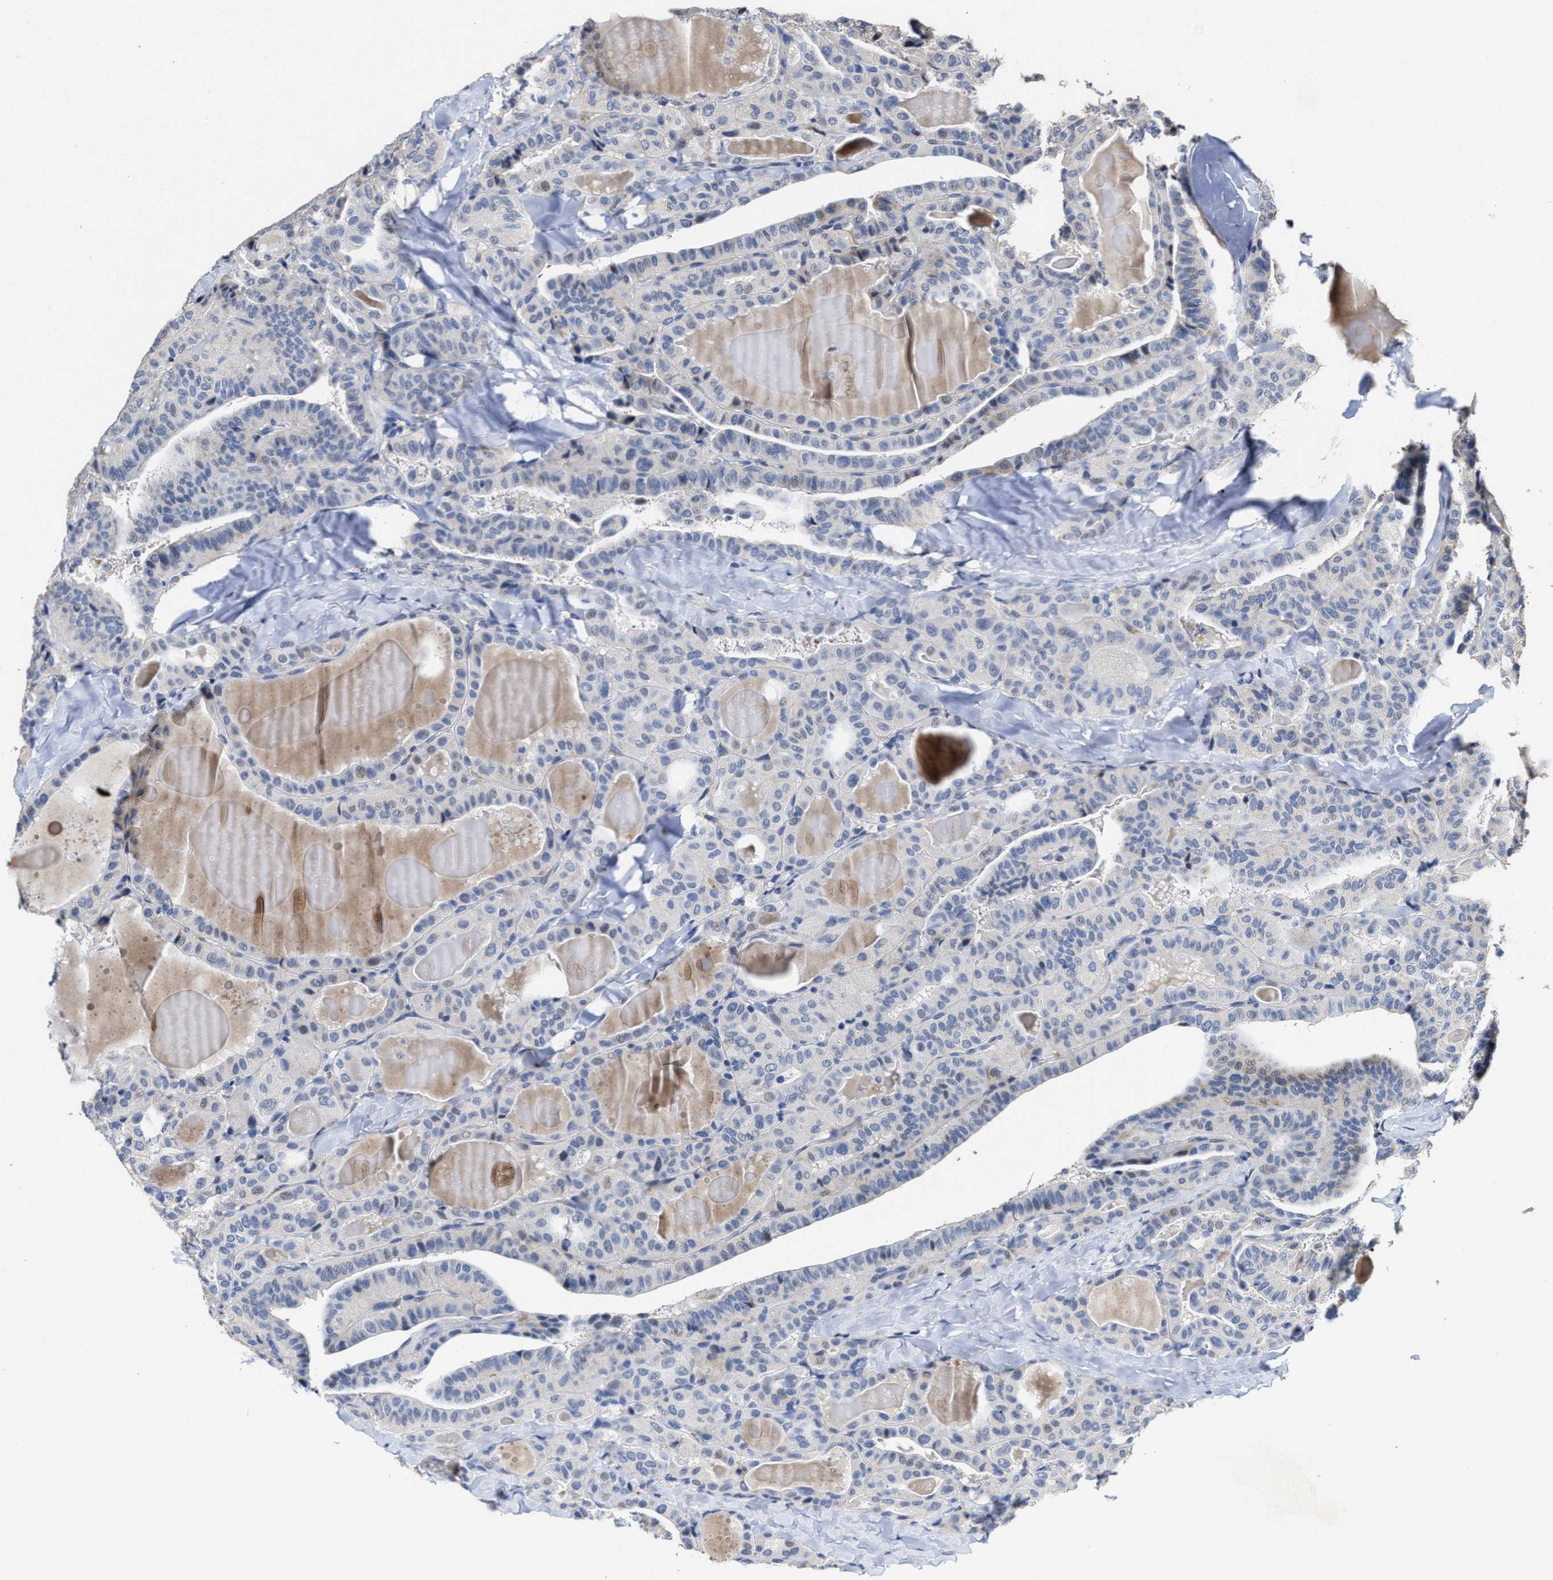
{"staining": {"intensity": "negative", "quantity": "none", "location": "none"}, "tissue": "thyroid cancer", "cell_type": "Tumor cells", "image_type": "cancer", "snomed": [{"axis": "morphology", "description": "Papillary adenocarcinoma, NOS"}, {"axis": "topography", "description": "Thyroid gland"}], "caption": "A photomicrograph of human thyroid cancer is negative for staining in tumor cells.", "gene": "ZFAT", "patient": {"sex": "male", "age": 77}}